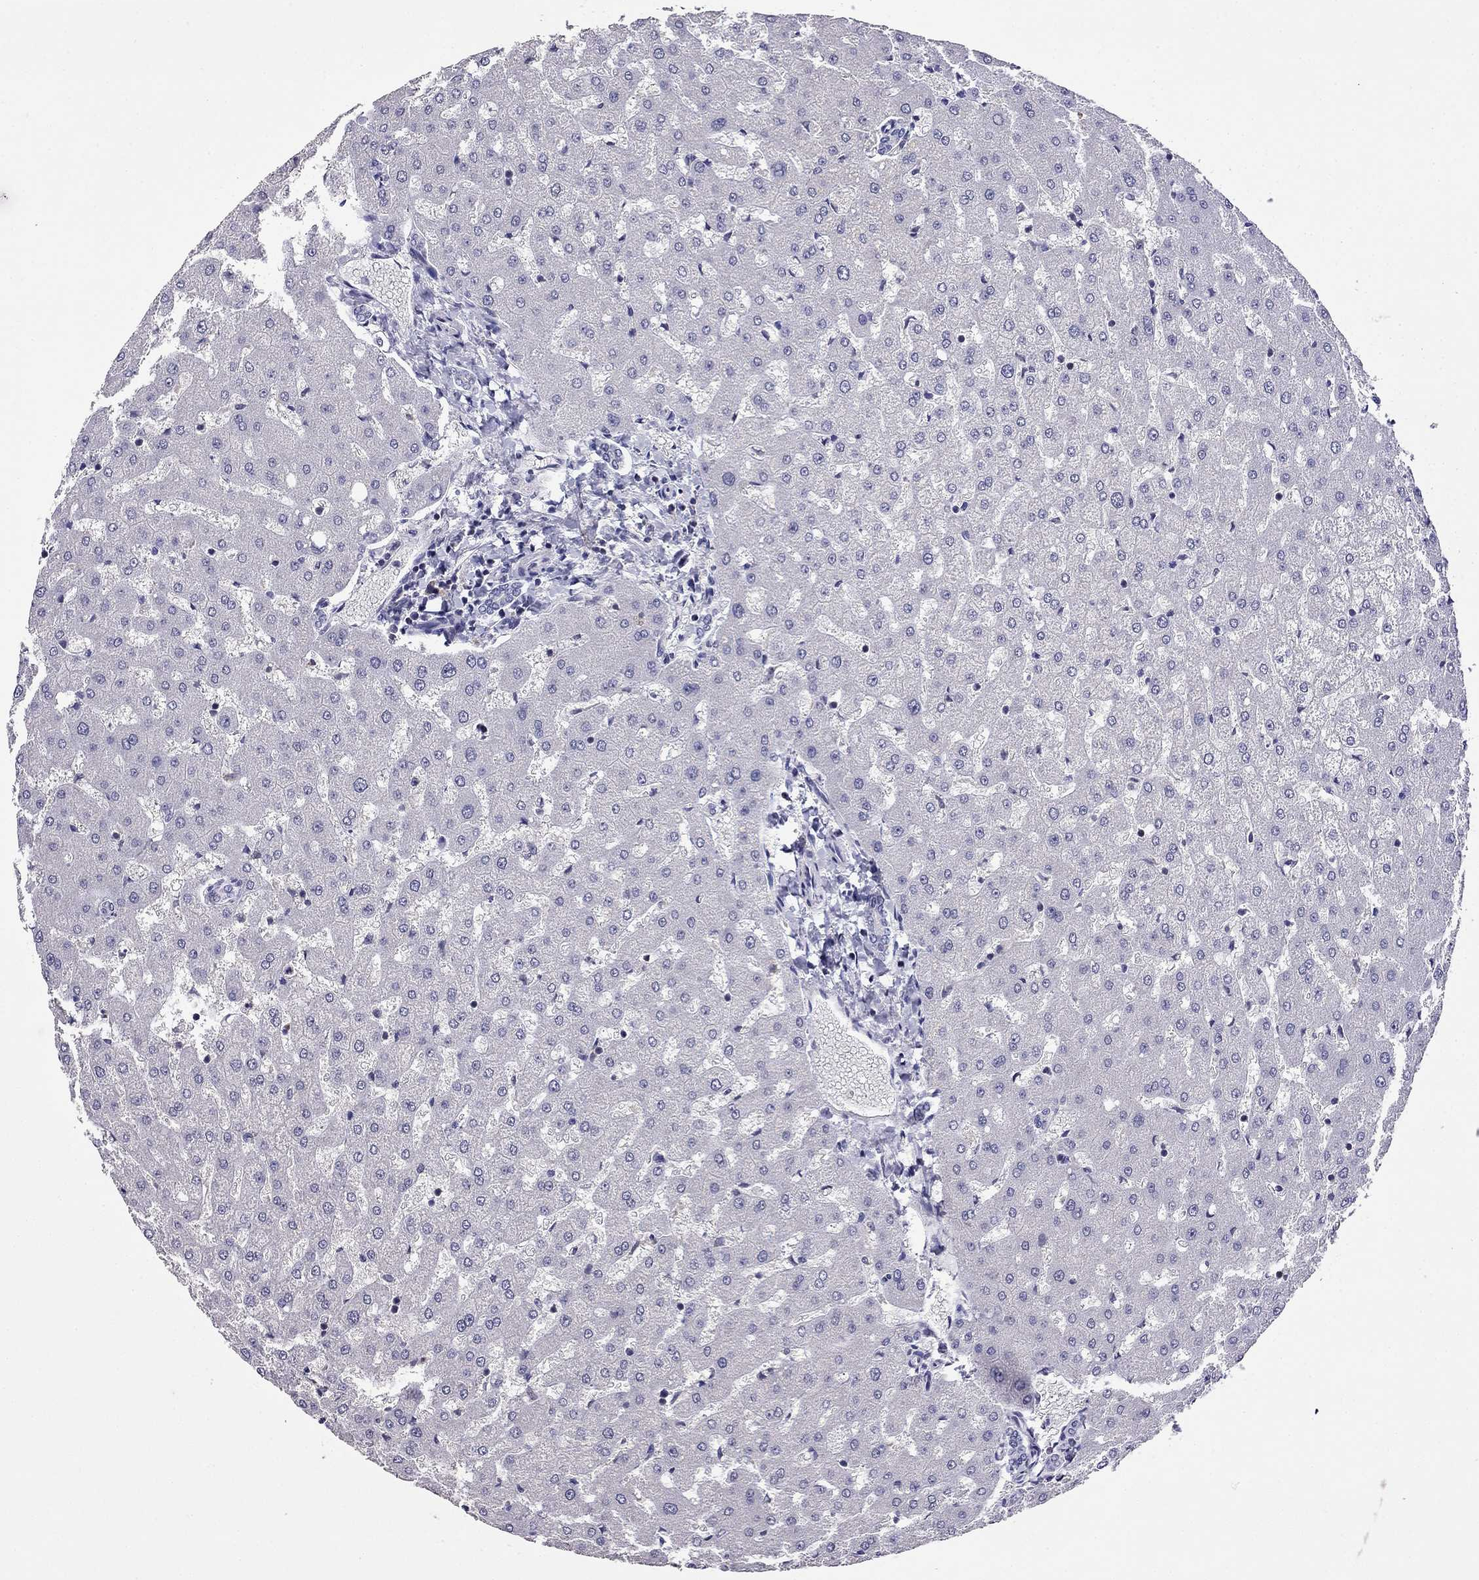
{"staining": {"intensity": "negative", "quantity": "none", "location": "none"}, "tissue": "liver", "cell_type": "Cholangiocytes", "image_type": "normal", "snomed": [{"axis": "morphology", "description": "Normal tissue, NOS"}, {"axis": "topography", "description": "Liver"}], "caption": "Liver stained for a protein using immunohistochemistry (IHC) reveals no expression cholangiocytes.", "gene": "PRR18", "patient": {"sex": "female", "age": 50}}